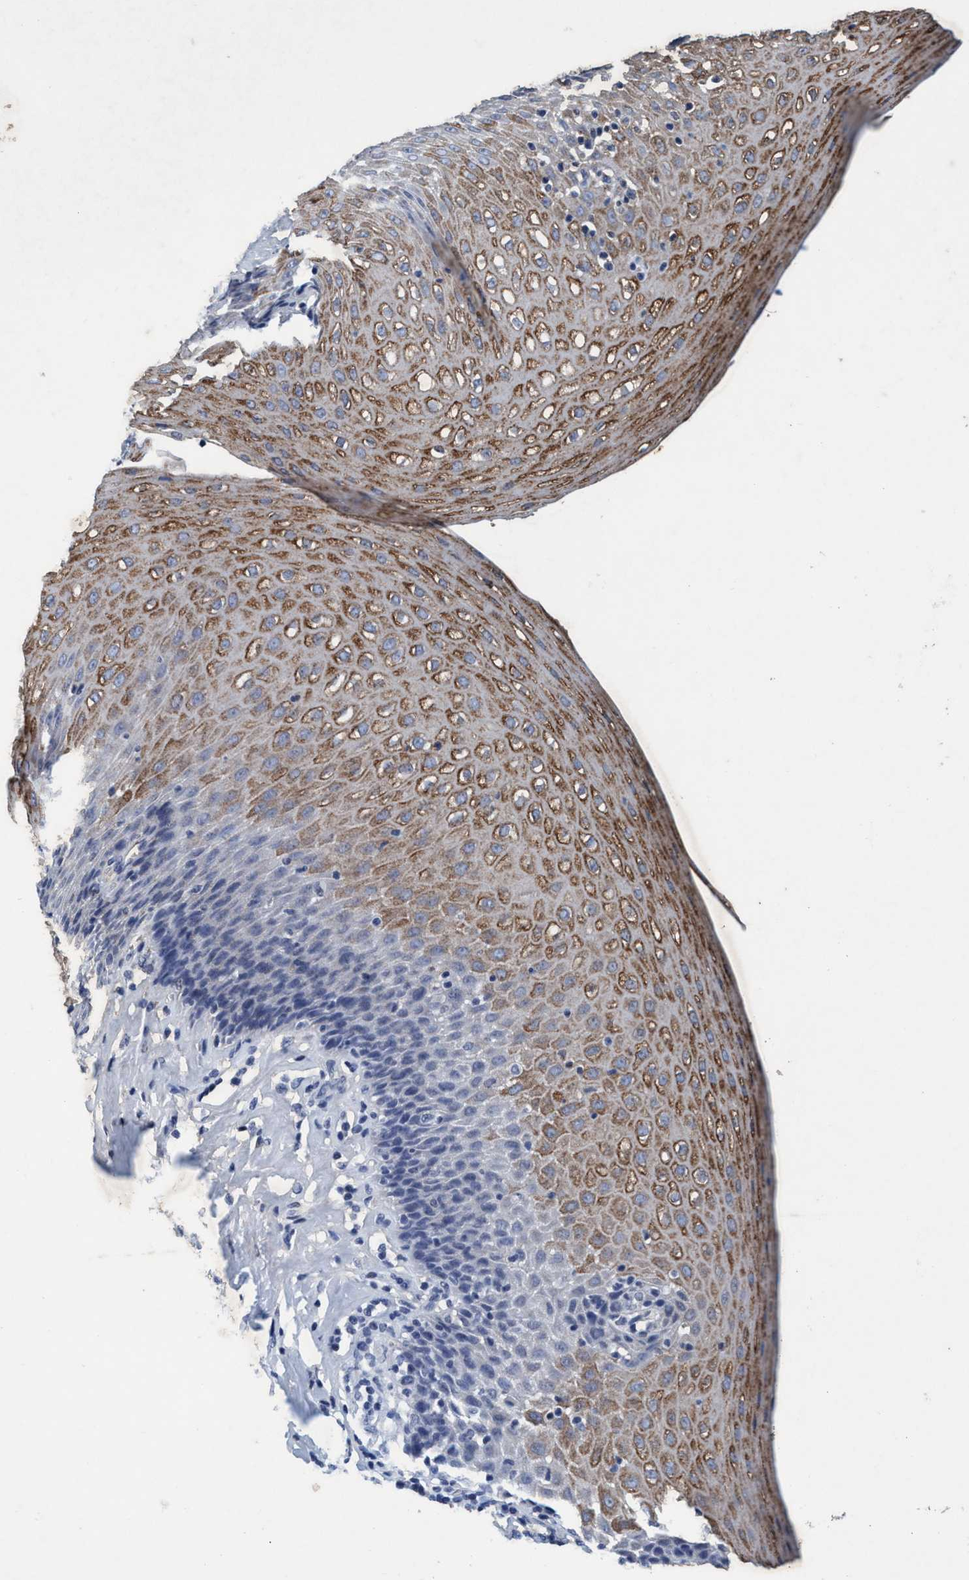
{"staining": {"intensity": "moderate", "quantity": ">75%", "location": "cytoplasmic/membranous"}, "tissue": "esophagus", "cell_type": "Squamous epithelial cells", "image_type": "normal", "snomed": [{"axis": "morphology", "description": "Normal tissue, NOS"}, {"axis": "topography", "description": "Esophagus"}], "caption": "Esophagus stained with a brown dye displays moderate cytoplasmic/membranous positive staining in about >75% of squamous epithelial cells.", "gene": "GRB14", "patient": {"sex": "female", "age": 61}}